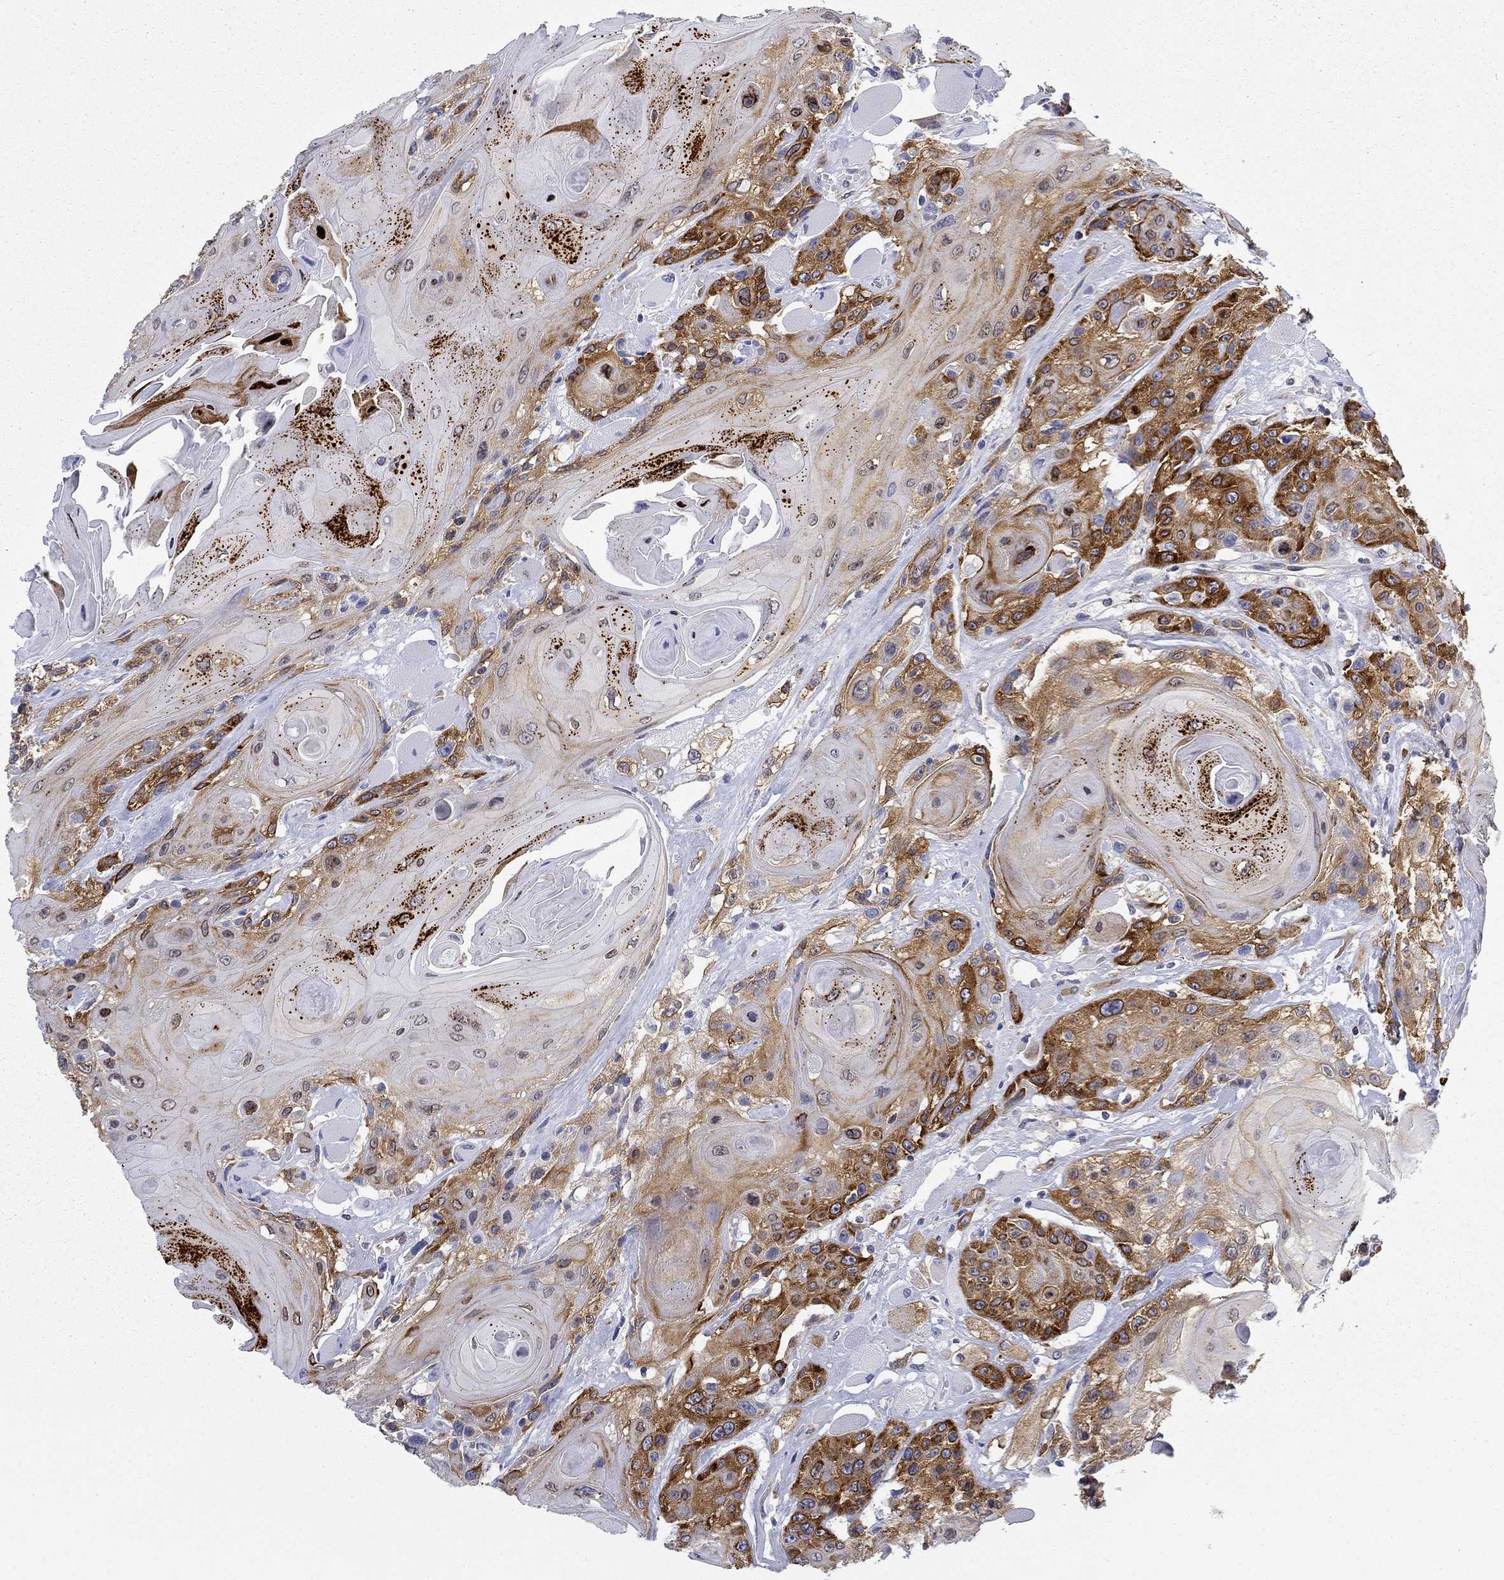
{"staining": {"intensity": "strong", "quantity": ">75%", "location": "cytoplasmic/membranous"}, "tissue": "head and neck cancer", "cell_type": "Tumor cells", "image_type": "cancer", "snomed": [{"axis": "morphology", "description": "Squamous cell carcinoma, NOS"}, {"axis": "topography", "description": "Head-Neck"}], "caption": "A micrograph of human squamous cell carcinoma (head and neck) stained for a protein demonstrates strong cytoplasmic/membranous brown staining in tumor cells.", "gene": "FXR1", "patient": {"sex": "female", "age": 59}}